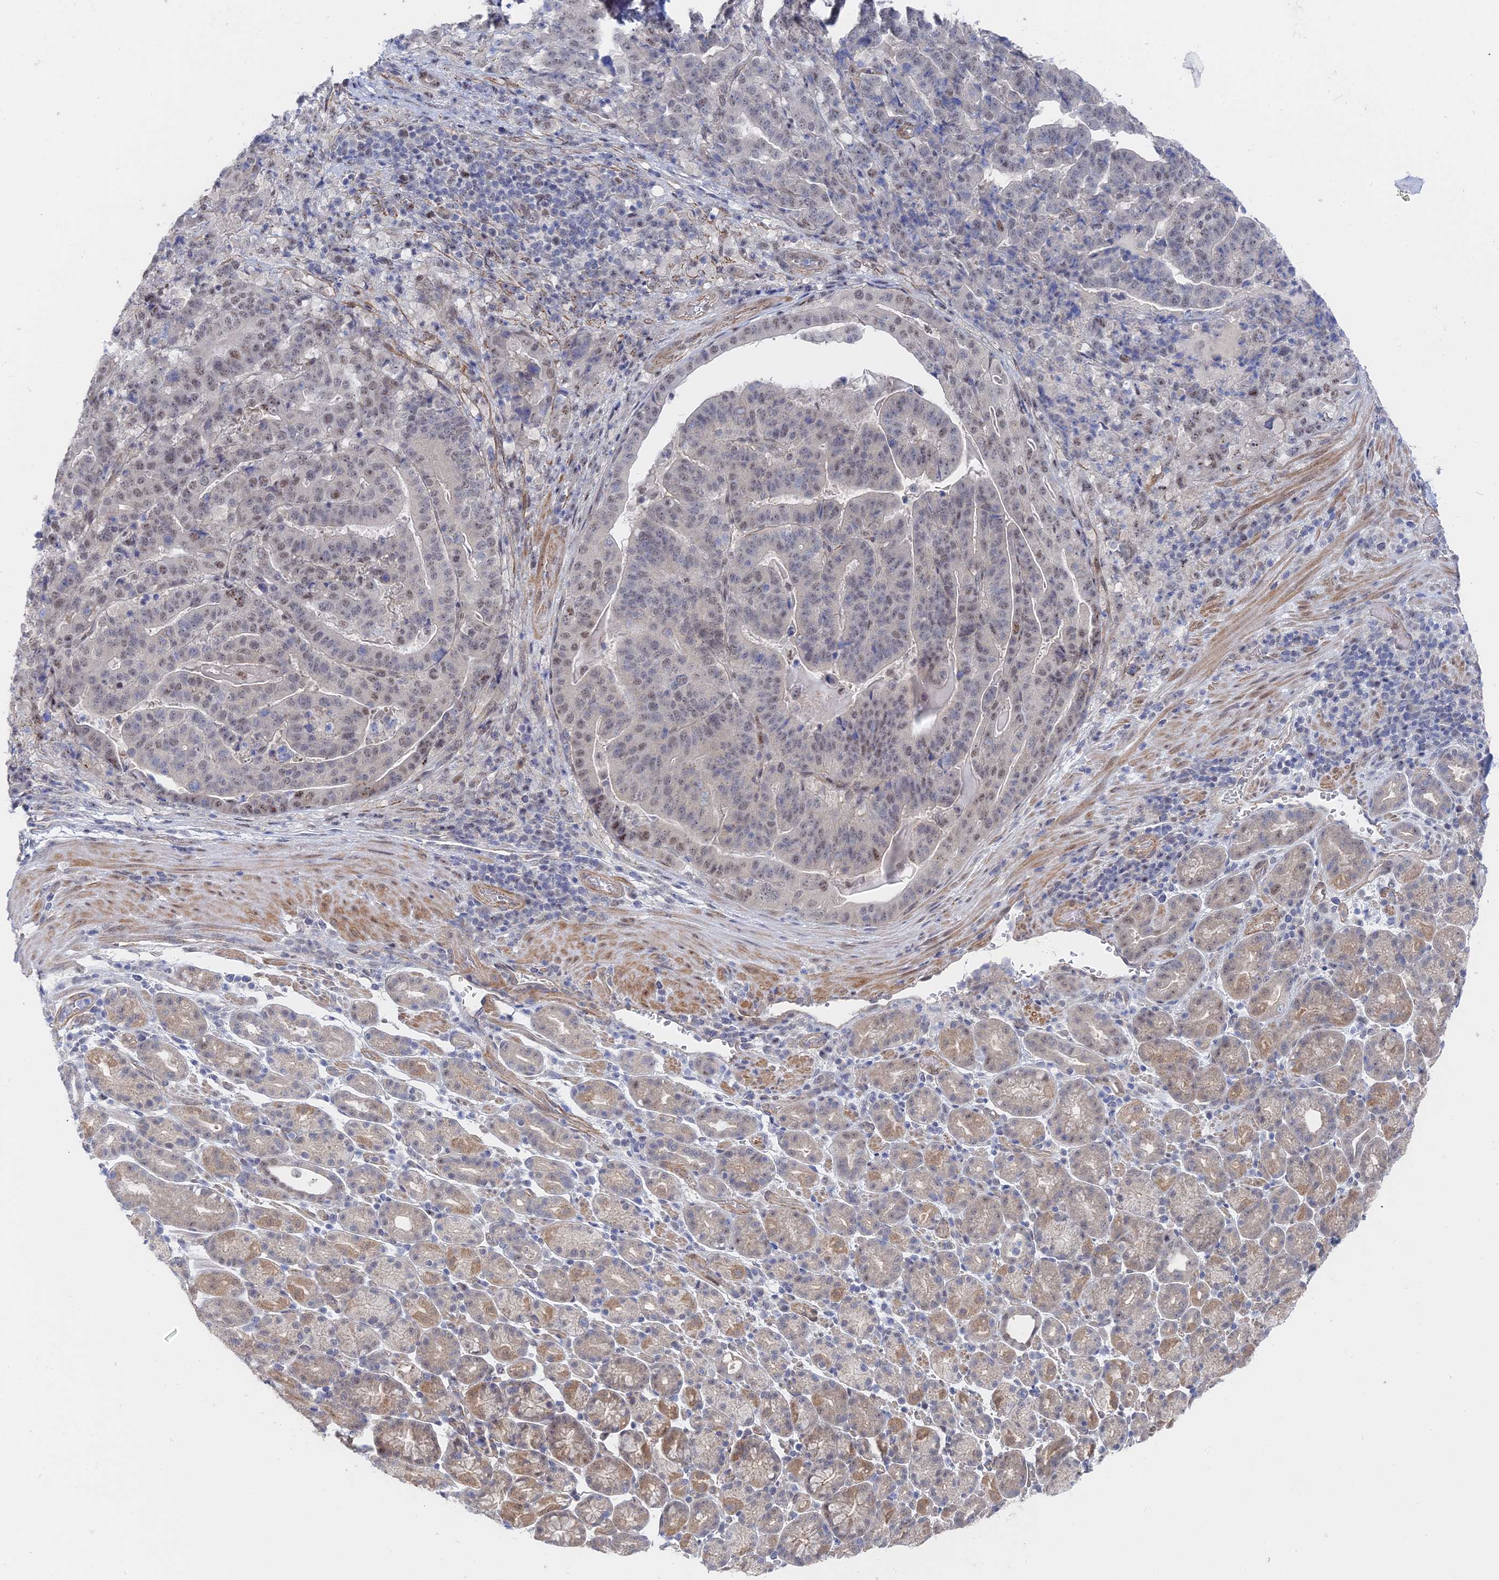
{"staining": {"intensity": "weak", "quantity": "25%-75%", "location": "nuclear"}, "tissue": "stomach cancer", "cell_type": "Tumor cells", "image_type": "cancer", "snomed": [{"axis": "morphology", "description": "Adenocarcinoma, NOS"}, {"axis": "topography", "description": "Stomach"}], "caption": "About 25%-75% of tumor cells in stomach adenocarcinoma display weak nuclear protein staining as visualized by brown immunohistochemical staining.", "gene": "CFAP92", "patient": {"sex": "male", "age": 48}}